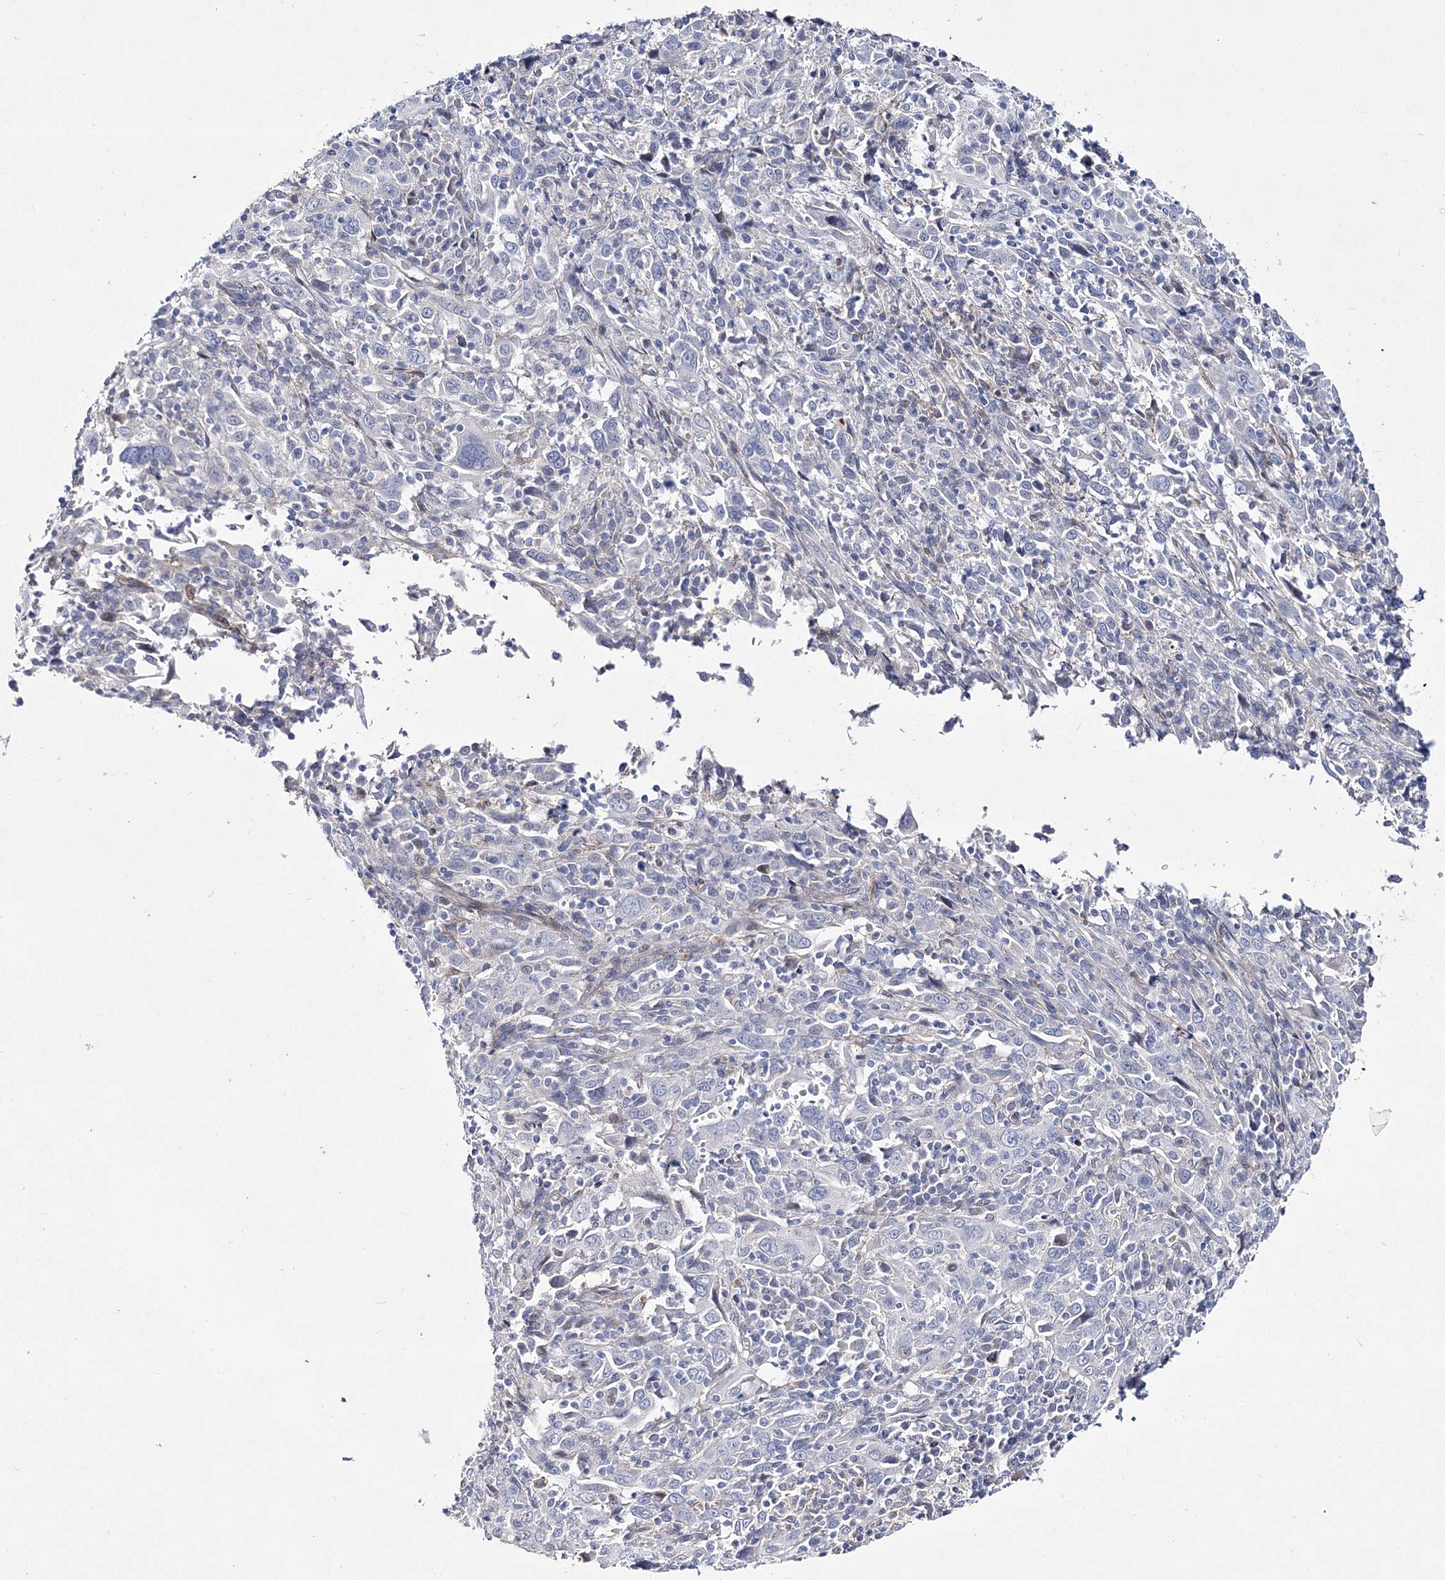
{"staining": {"intensity": "negative", "quantity": "none", "location": "none"}, "tissue": "cervical cancer", "cell_type": "Tumor cells", "image_type": "cancer", "snomed": [{"axis": "morphology", "description": "Squamous cell carcinoma, NOS"}, {"axis": "topography", "description": "Cervix"}], "caption": "IHC of human squamous cell carcinoma (cervical) reveals no staining in tumor cells.", "gene": "ANO1", "patient": {"sex": "female", "age": 46}}